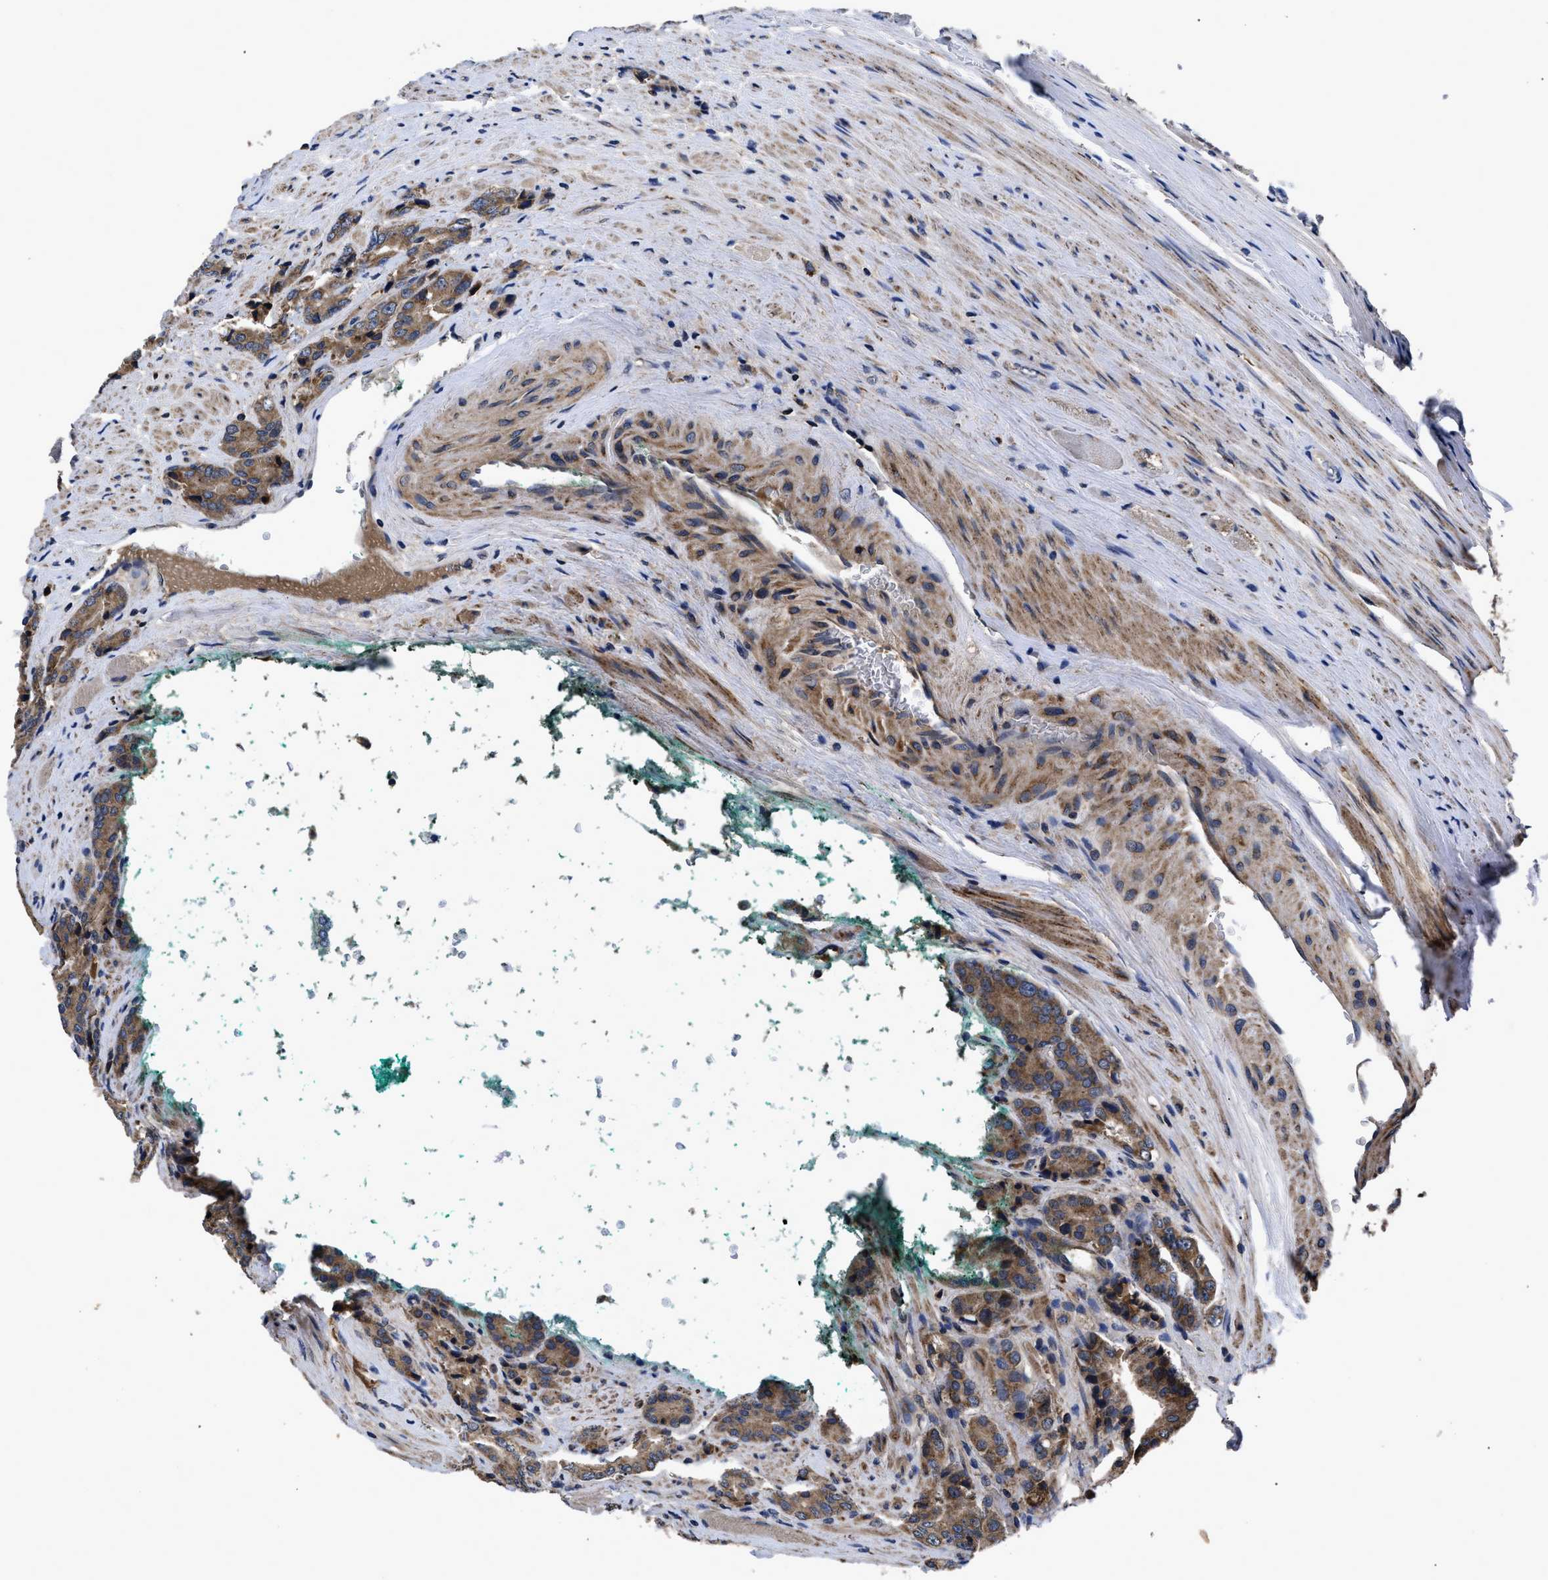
{"staining": {"intensity": "moderate", "quantity": ">75%", "location": "cytoplasmic/membranous"}, "tissue": "prostate cancer", "cell_type": "Tumor cells", "image_type": "cancer", "snomed": [{"axis": "morphology", "description": "Adenocarcinoma, High grade"}, {"axis": "topography", "description": "Prostate"}], "caption": "IHC photomicrograph of neoplastic tissue: human adenocarcinoma (high-grade) (prostate) stained using immunohistochemistry (IHC) exhibits medium levels of moderate protein expression localized specifically in the cytoplasmic/membranous of tumor cells, appearing as a cytoplasmic/membranous brown color.", "gene": "LRRC3", "patient": {"sex": "male", "age": 71}}